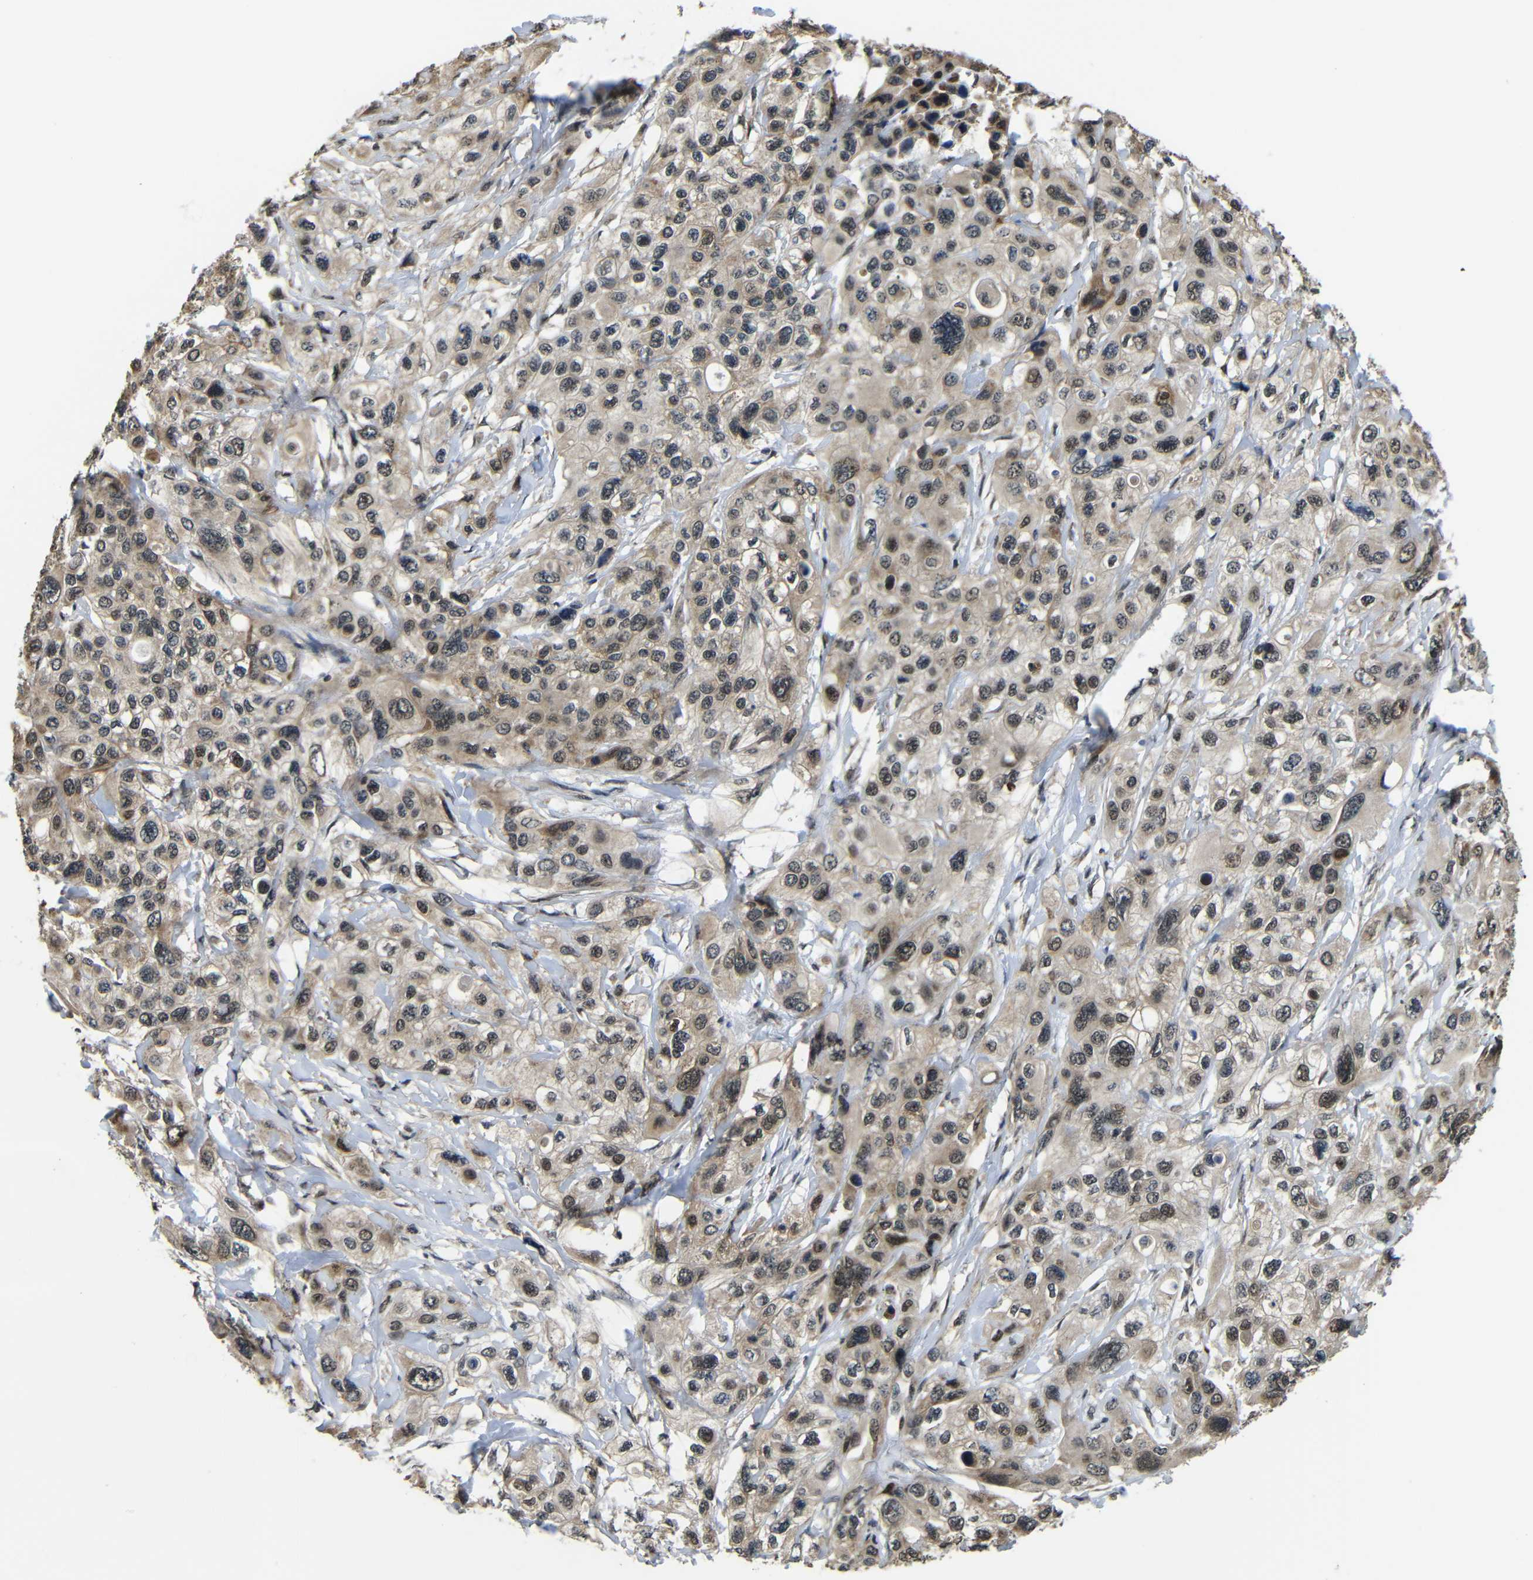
{"staining": {"intensity": "moderate", "quantity": "25%-75%", "location": "cytoplasmic/membranous"}, "tissue": "pancreatic cancer", "cell_type": "Tumor cells", "image_type": "cancer", "snomed": [{"axis": "morphology", "description": "Adenocarcinoma, NOS"}, {"axis": "topography", "description": "Pancreas"}], "caption": "Pancreatic cancer tissue demonstrates moderate cytoplasmic/membranous positivity in approximately 25%-75% of tumor cells", "gene": "FAM172A", "patient": {"sex": "male", "age": 73}}